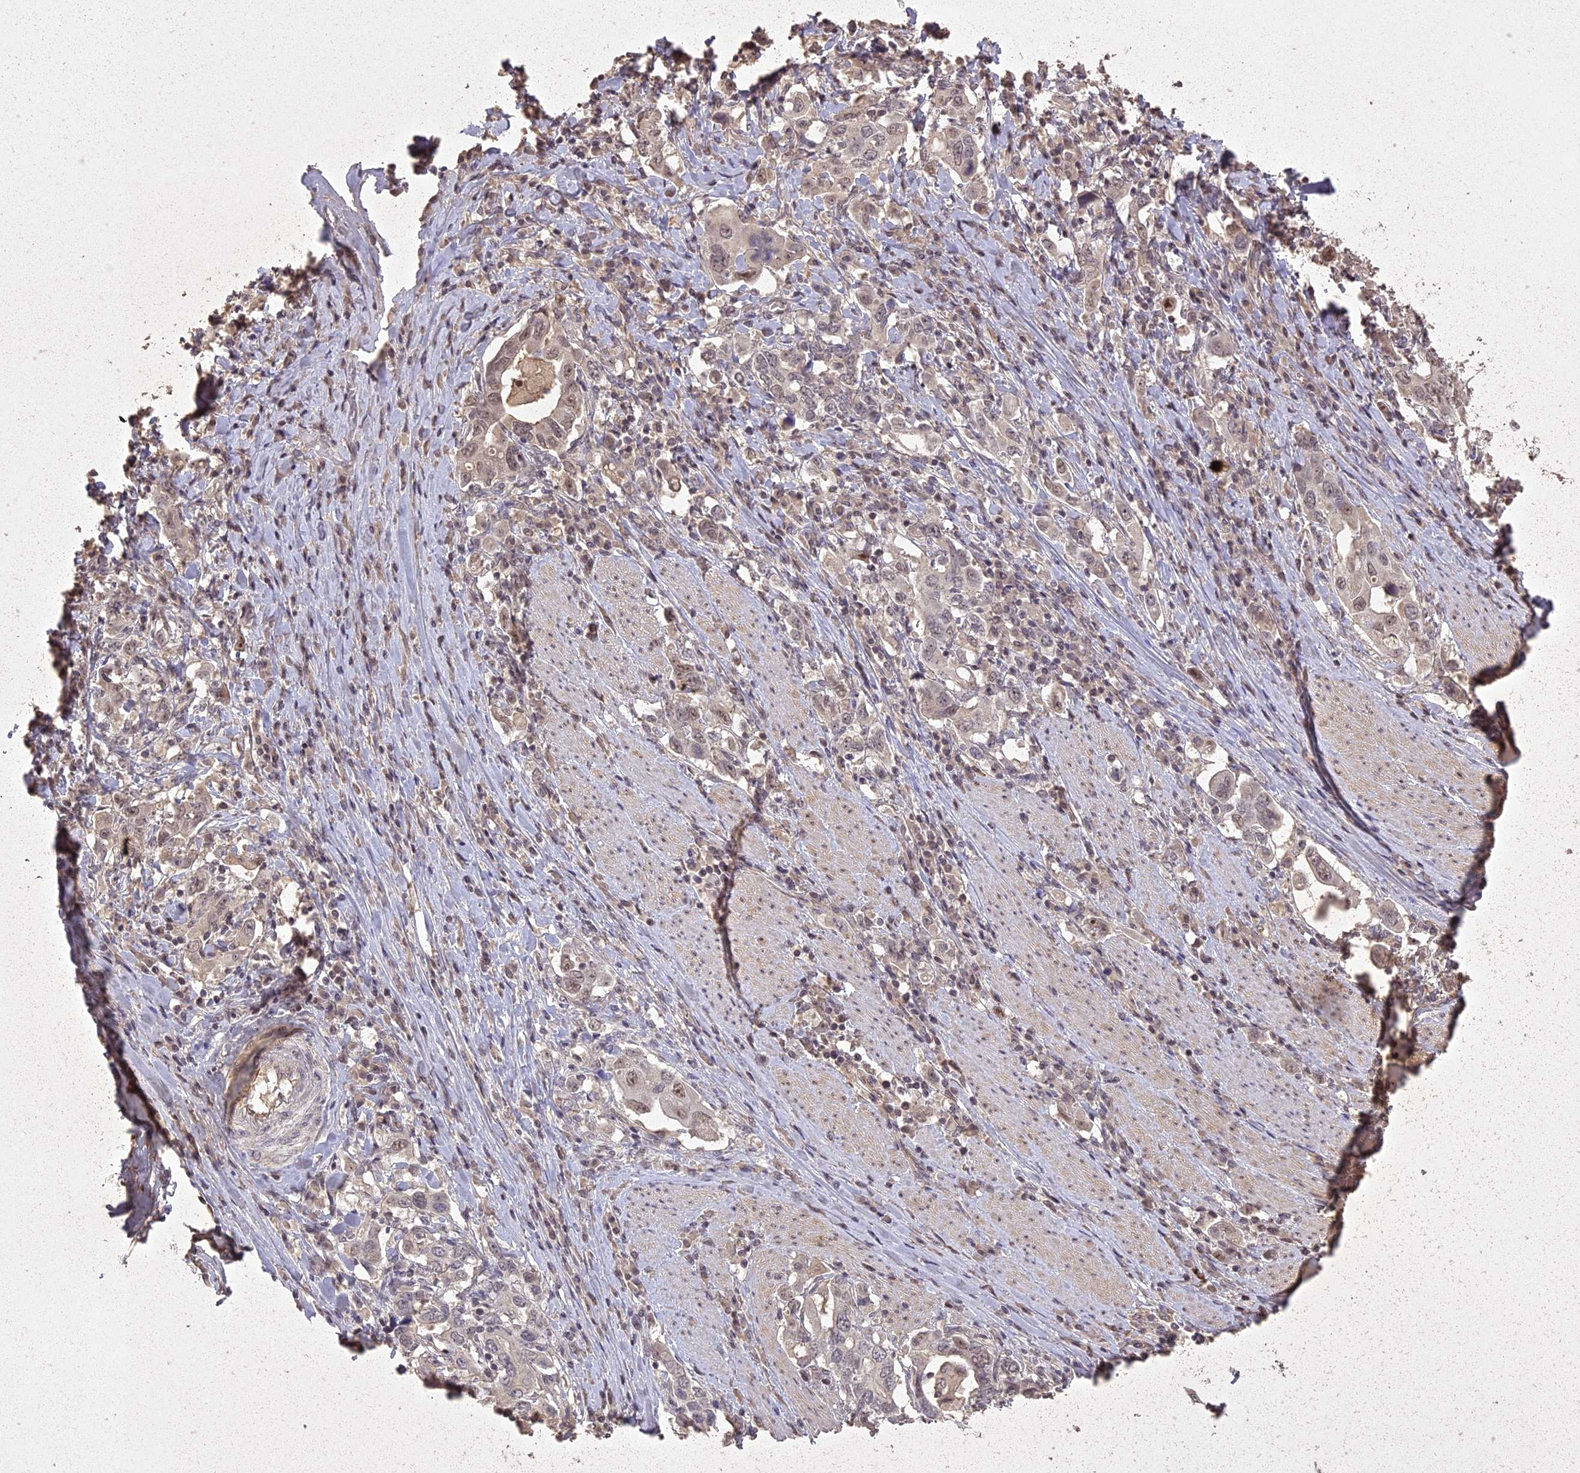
{"staining": {"intensity": "weak", "quantity": ">75%", "location": "cytoplasmic/membranous,nuclear"}, "tissue": "stomach cancer", "cell_type": "Tumor cells", "image_type": "cancer", "snomed": [{"axis": "morphology", "description": "Adenocarcinoma, NOS"}, {"axis": "topography", "description": "Stomach, upper"}, {"axis": "topography", "description": "Stomach"}], "caption": "The immunohistochemical stain labels weak cytoplasmic/membranous and nuclear expression in tumor cells of stomach cancer (adenocarcinoma) tissue.", "gene": "LIN37", "patient": {"sex": "male", "age": 62}}